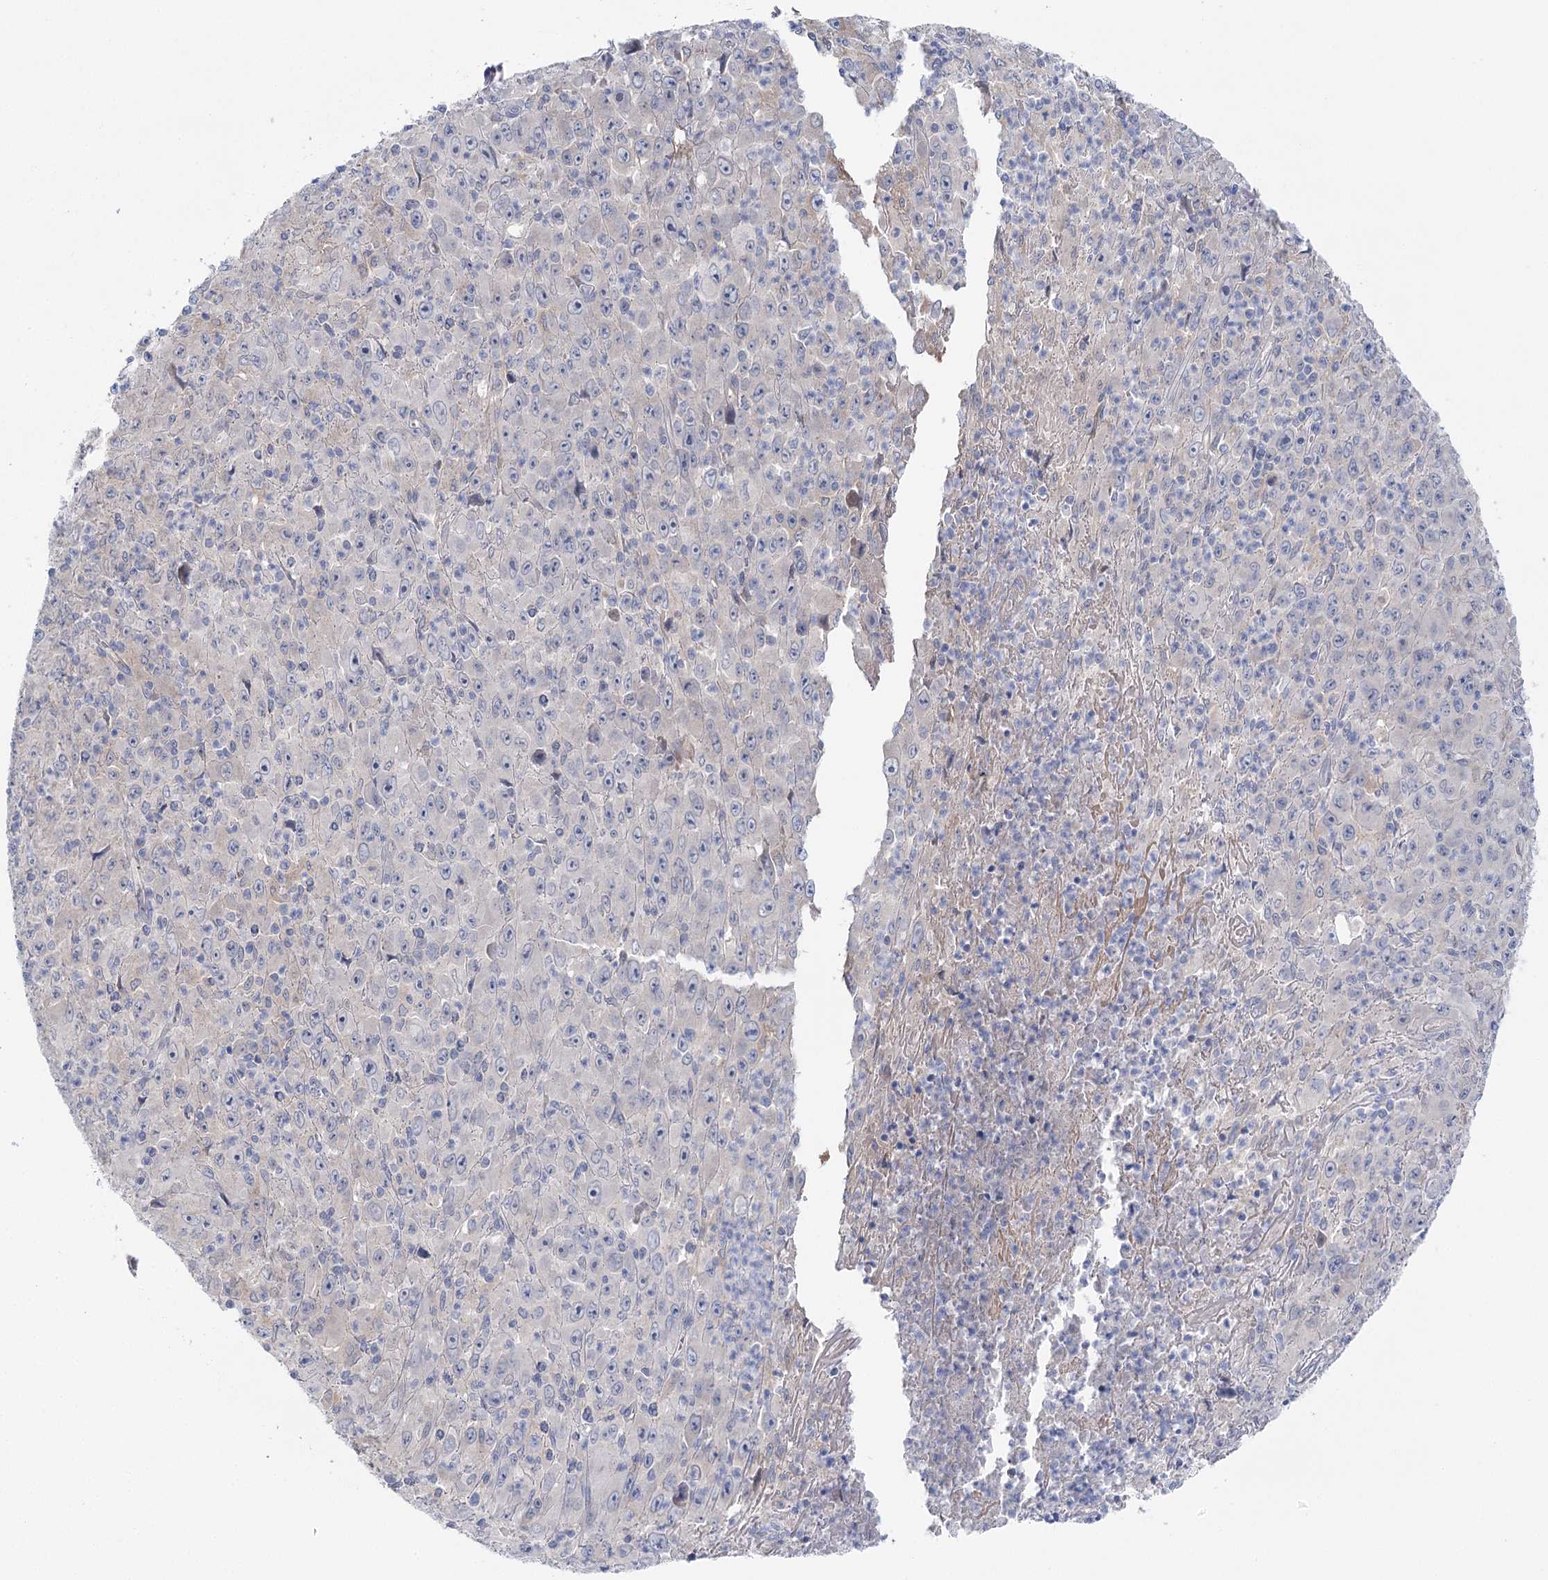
{"staining": {"intensity": "negative", "quantity": "none", "location": "none"}, "tissue": "melanoma", "cell_type": "Tumor cells", "image_type": "cancer", "snomed": [{"axis": "morphology", "description": "Malignant melanoma, Metastatic site"}, {"axis": "topography", "description": "Skin"}], "caption": "DAB immunohistochemical staining of human malignant melanoma (metastatic site) displays no significant expression in tumor cells.", "gene": "LRRC14B", "patient": {"sex": "female", "age": 56}}